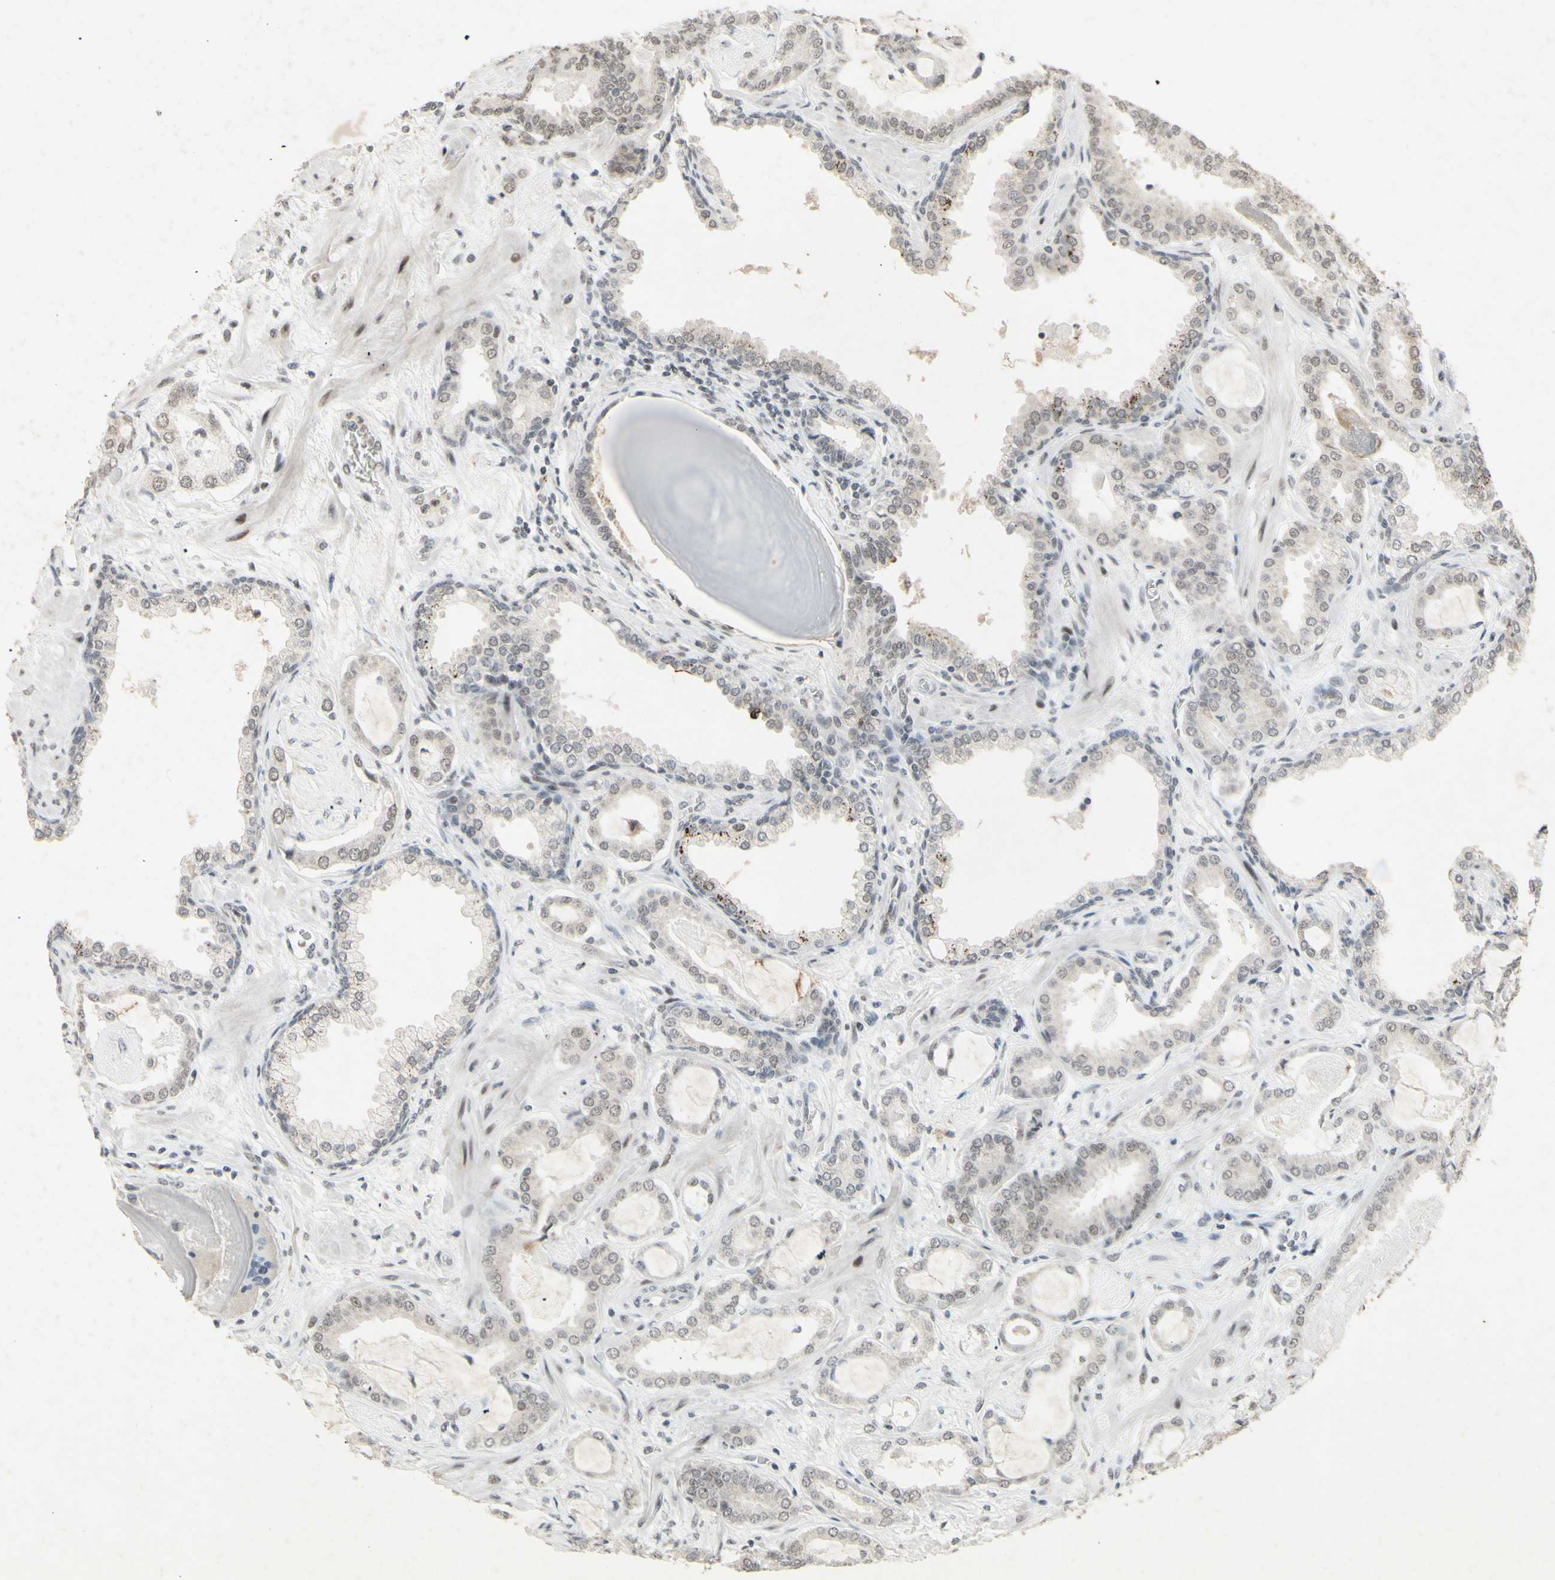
{"staining": {"intensity": "moderate", "quantity": ">75%", "location": "nuclear"}, "tissue": "prostate cancer", "cell_type": "Tumor cells", "image_type": "cancer", "snomed": [{"axis": "morphology", "description": "Adenocarcinoma, Low grade"}, {"axis": "topography", "description": "Prostate"}], "caption": "High-magnification brightfield microscopy of prostate cancer stained with DAB (3,3'-diaminobenzidine) (brown) and counterstained with hematoxylin (blue). tumor cells exhibit moderate nuclear expression is identified in about>75% of cells.", "gene": "CENPB", "patient": {"sex": "male", "age": 53}}